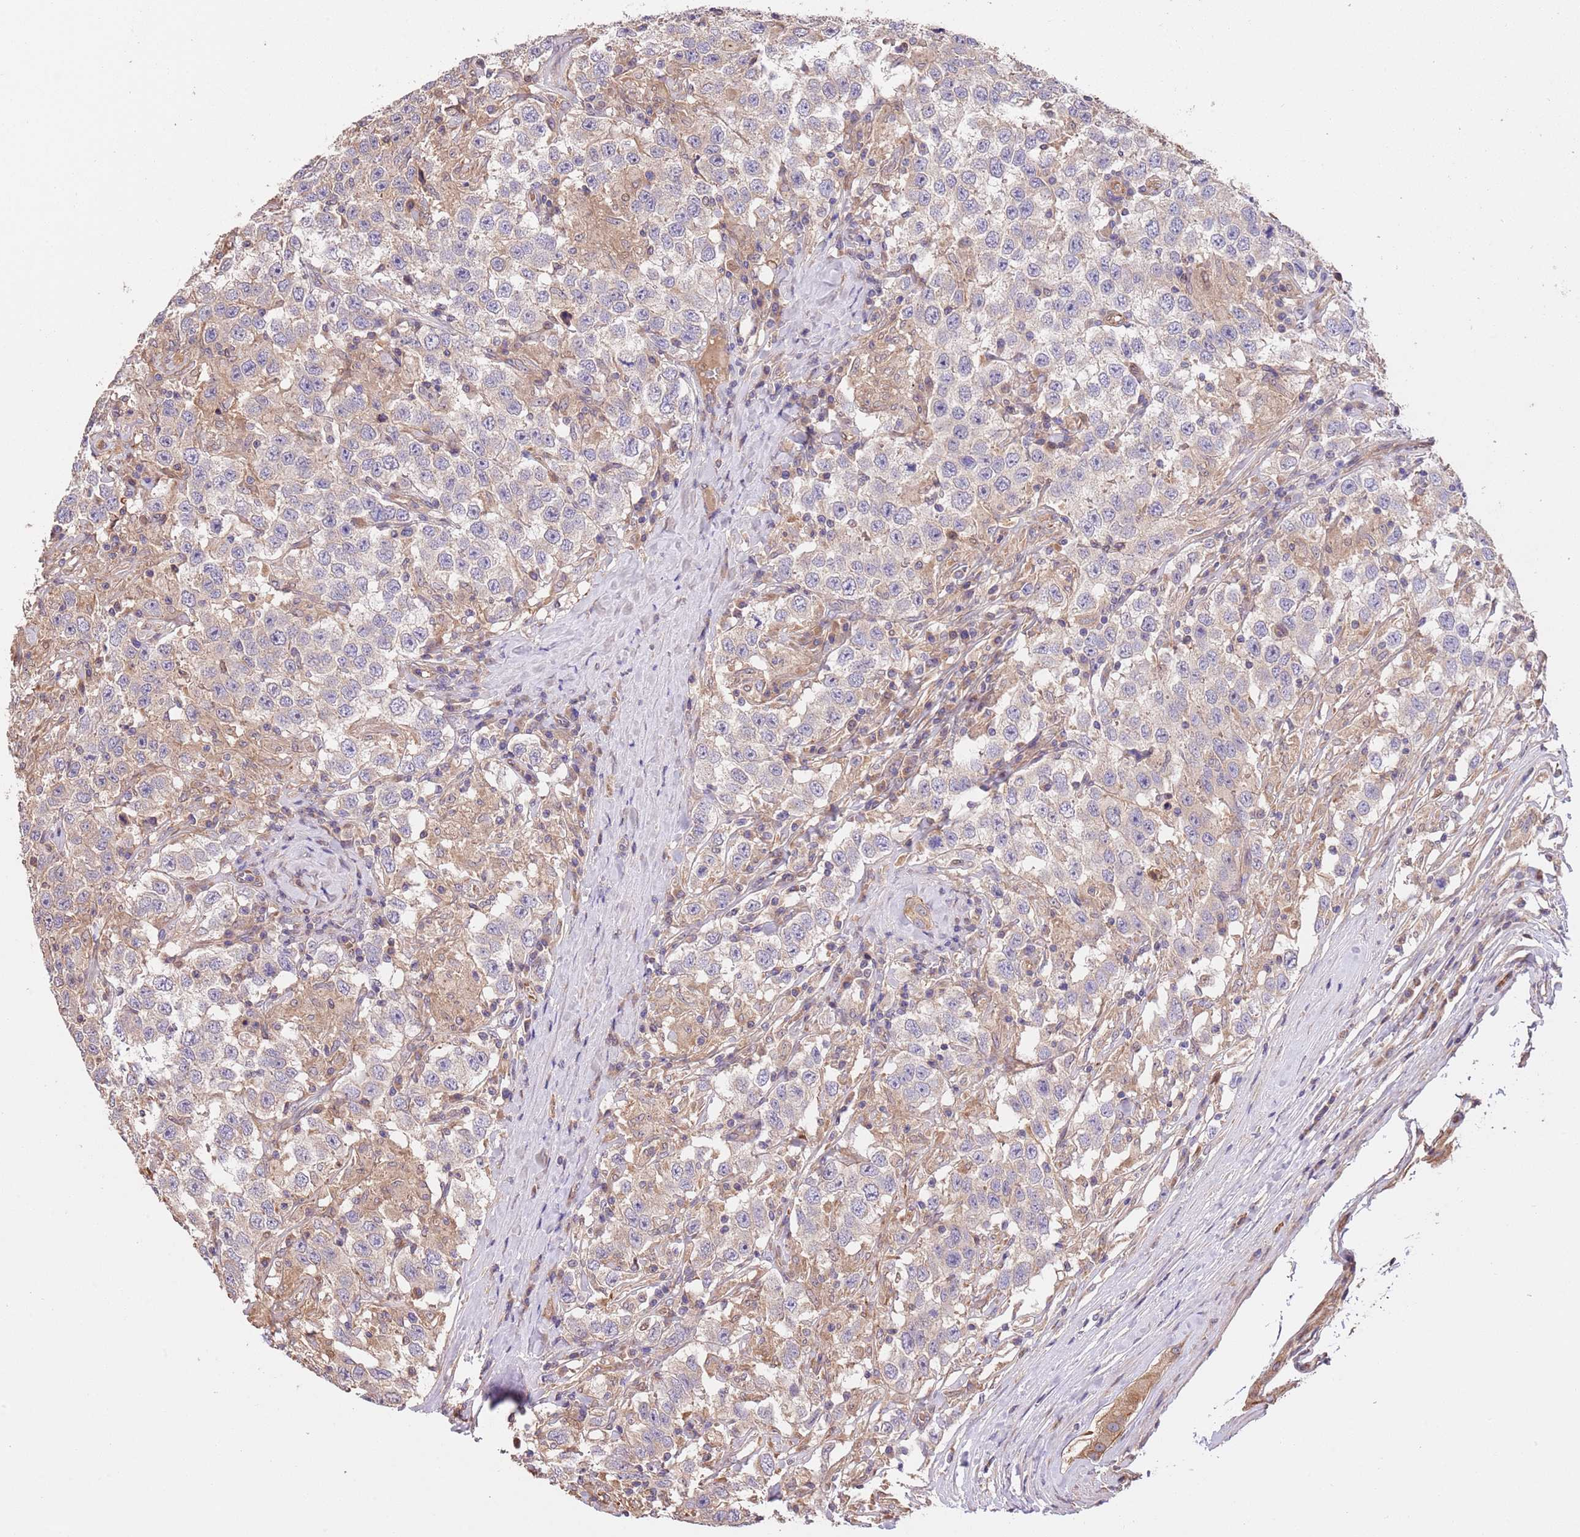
{"staining": {"intensity": "negative", "quantity": "none", "location": "none"}, "tissue": "testis cancer", "cell_type": "Tumor cells", "image_type": "cancer", "snomed": [{"axis": "morphology", "description": "Seminoma, NOS"}, {"axis": "topography", "description": "Testis"}], "caption": "Tumor cells are negative for brown protein staining in testis cancer.", "gene": "FAM89B", "patient": {"sex": "male", "age": 41}}